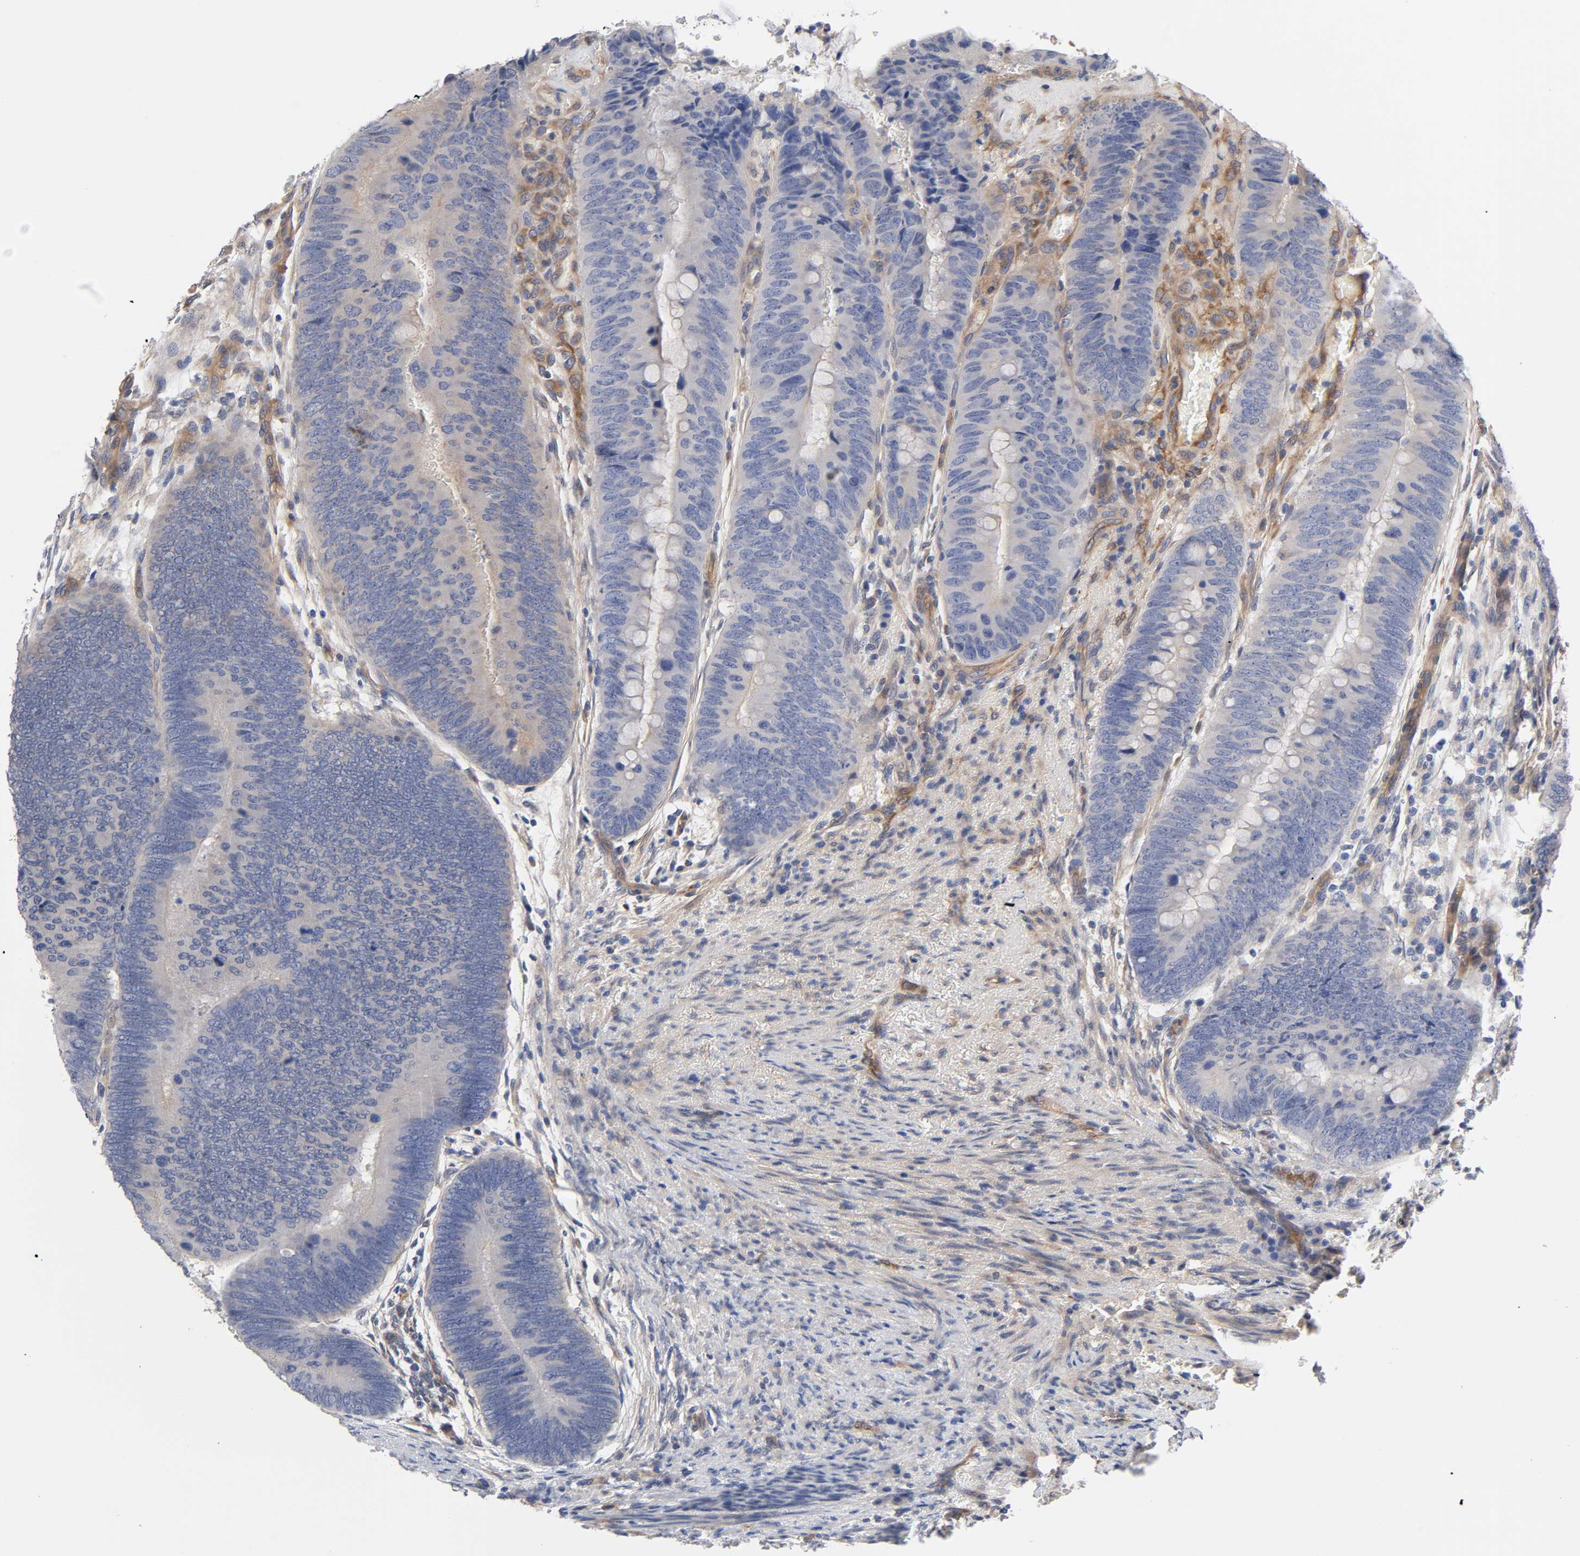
{"staining": {"intensity": "negative", "quantity": "none", "location": "none"}, "tissue": "colorectal cancer", "cell_type": "Tumor cells", "image_type": "cancer", "snomed": [{"axis": "morphology", "description": "Normal tissue, NOS"}, {"axis": "morphology", "description": "Adenocarcinoma, NOS"}, {"axis": "topography", "description": "Rectum"}, {"axis": "topography", "description": "Peripheral nerve tissue"}], "caption": "DAB immunohistochemical staining of colorectal cancer demonstrates no significant positivity in tumor cells. The staining was performed using DAB to visualize the protein expression in brown, while the nuclei were stained in blue with hematoxylin (Magnification: 20x).", "gene": "RAB13", "patient": {"sex": "male", "age": 92}}